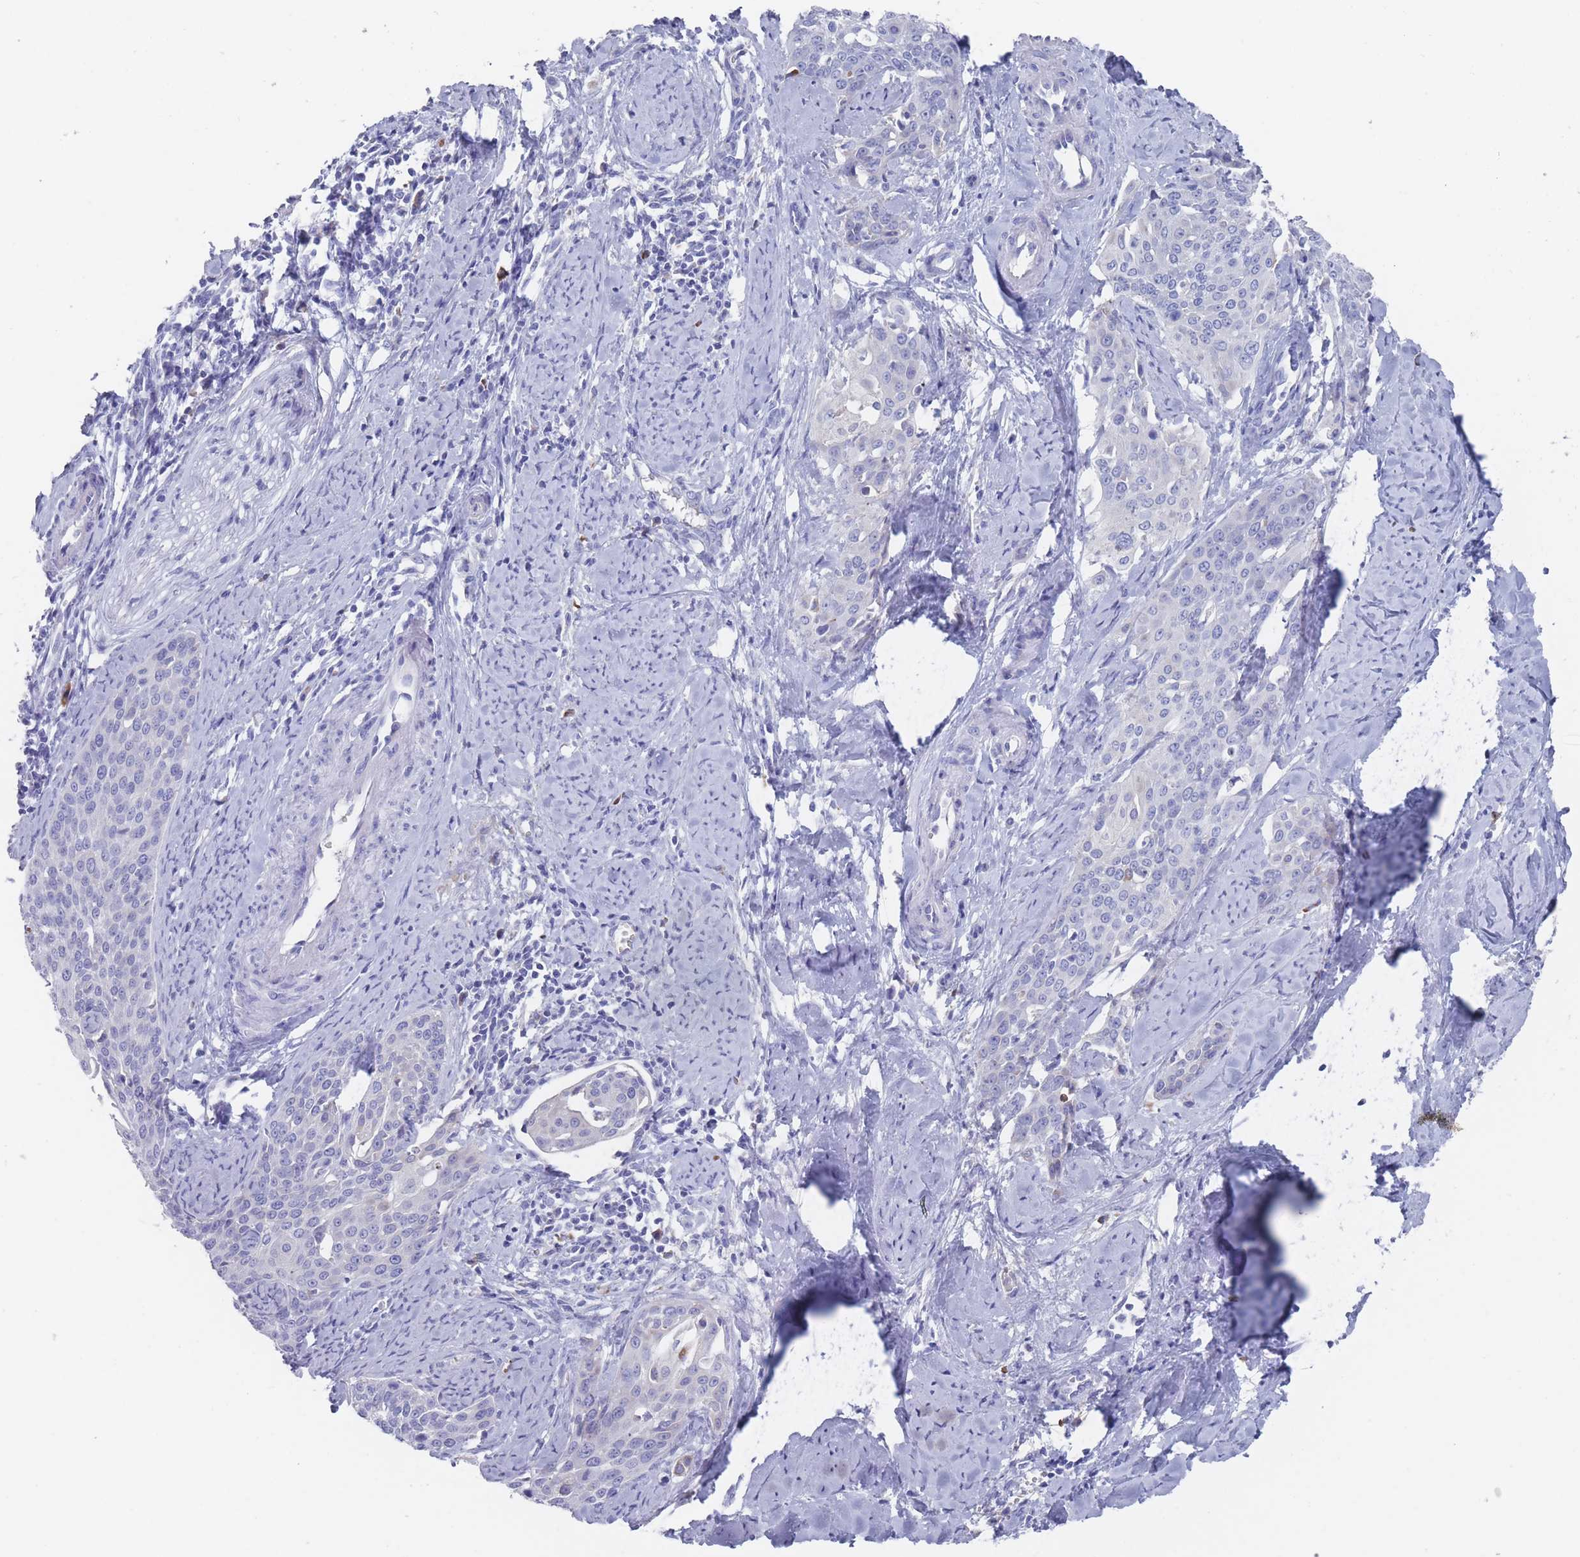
{"staining": {"intensity": "negative", "quantity": "none", "location": "none"}, "tissue": "cervical cancer", "cell_type": "Tumor cells", "image_type": "cancer", "snomed": [{"axis": "morphology", "description": "Squamous cell carcinoma, NOS"}, {"axis": "topography", "description": "Cervix"}], "caption": "An image of human cervical cancer (squamous cell carcinoma) is negative for staining in tumor cells.", "gene": "ST8SIA5", "patient": {"sex": "female", "age": 44}}